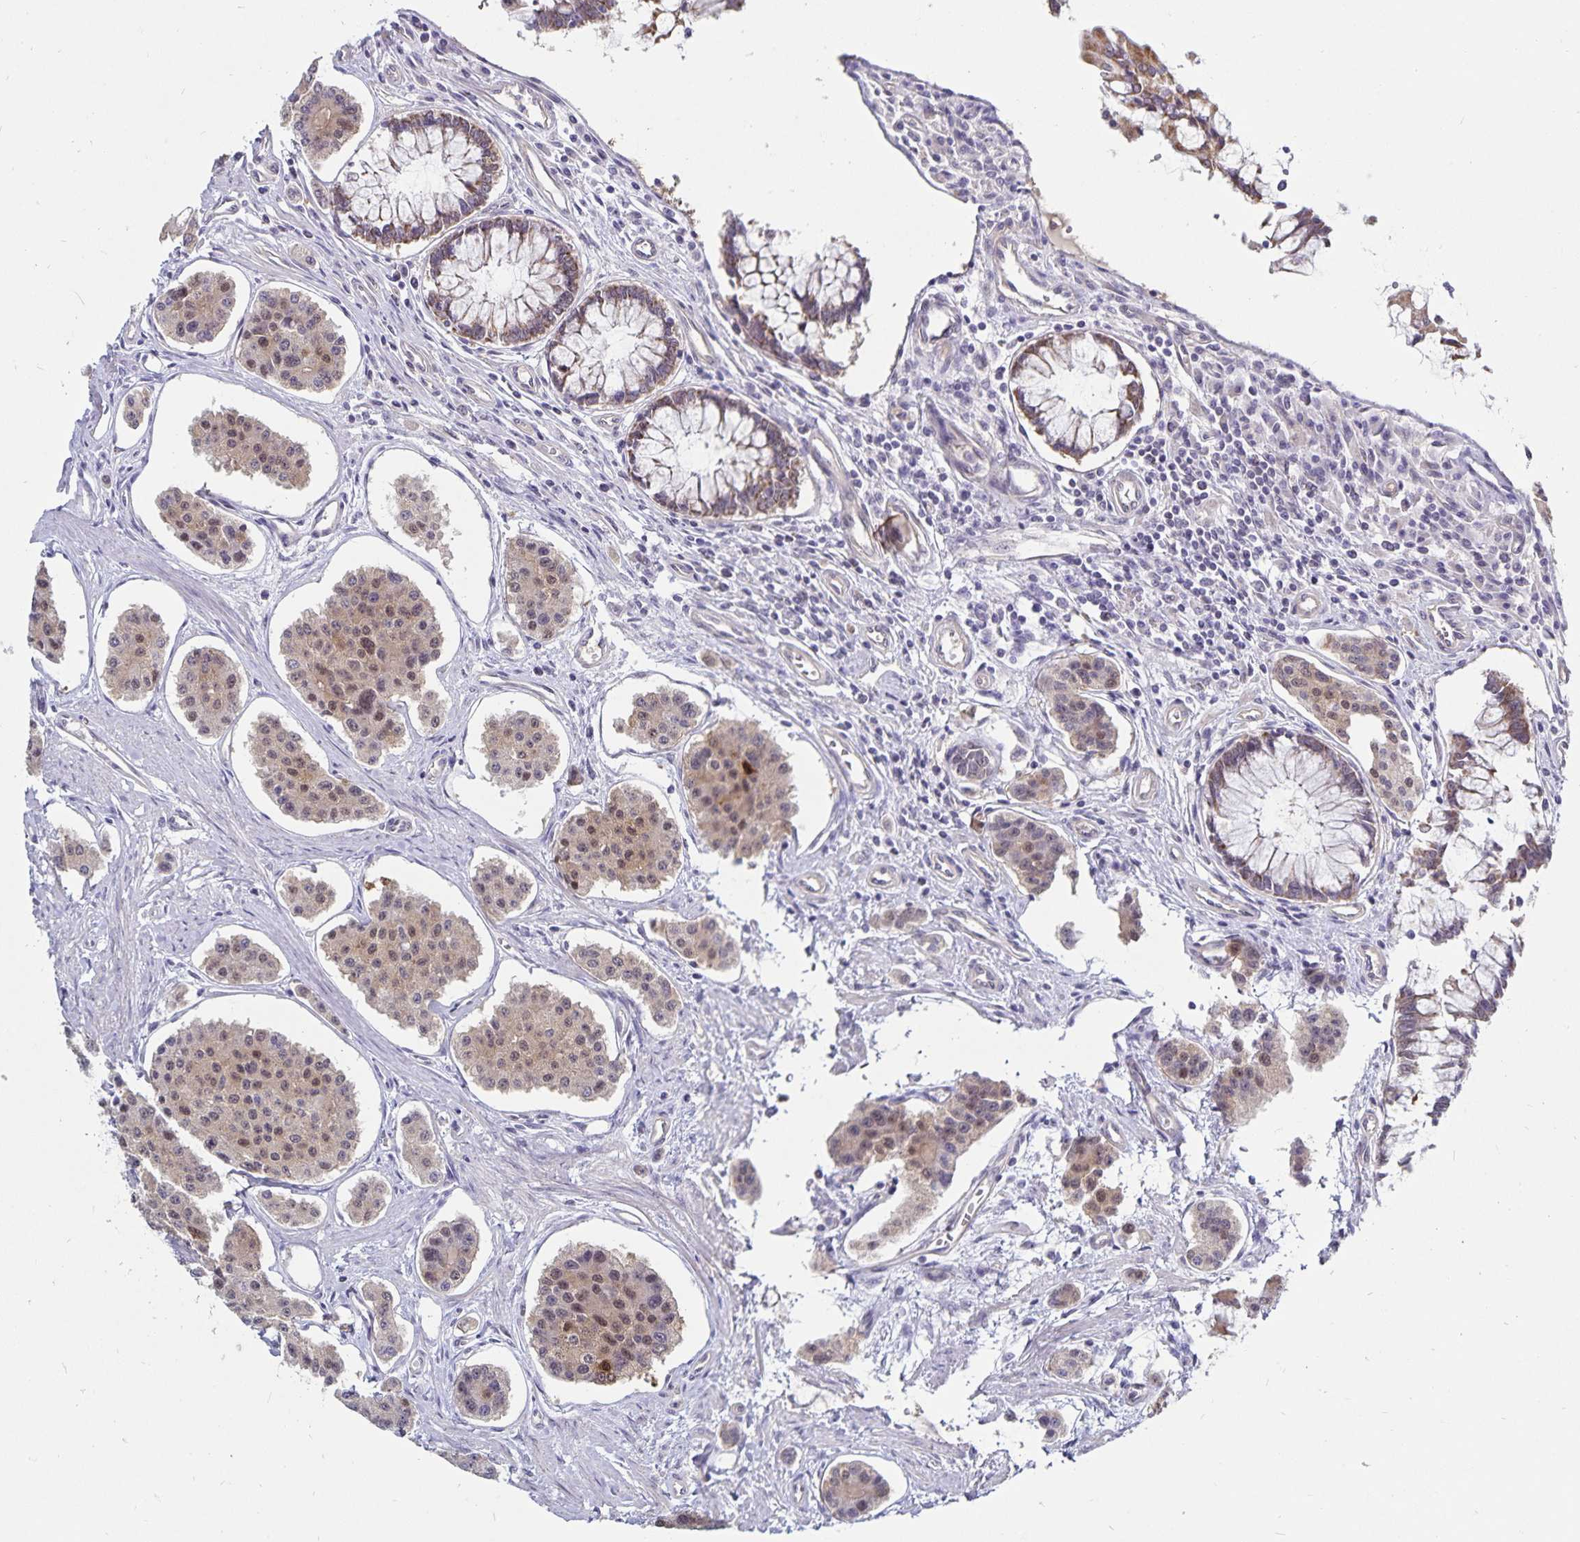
{"staining": {"intensity": "weak", "quantity": ">75%", "location": "cytoplasmic/membranous,nuclear"}, "tissue": "carcinoid", "cell_type": "Tumor cells", "image_type": "cancer", "snomed": [{"axis": "morphology", "description": "Carcinoid, malignant, NOS"}, {"axis": "topography", "description": "Small intestine"}], "caption": "IHC staining of carcinoid (malignant), which displays low levels of weak cytoplasmic/membranous and nuclear positivity in about >75% of tumor cells indicating weak cytoplasmic/membranous and nuclear protein positivity. The staining was performed using DAB (brown) for protein detection and nuclei were counterstained in hematoxylin (blue).", "gene": "CDKN2B", "patient": {"sex": "female", "age": 65}}